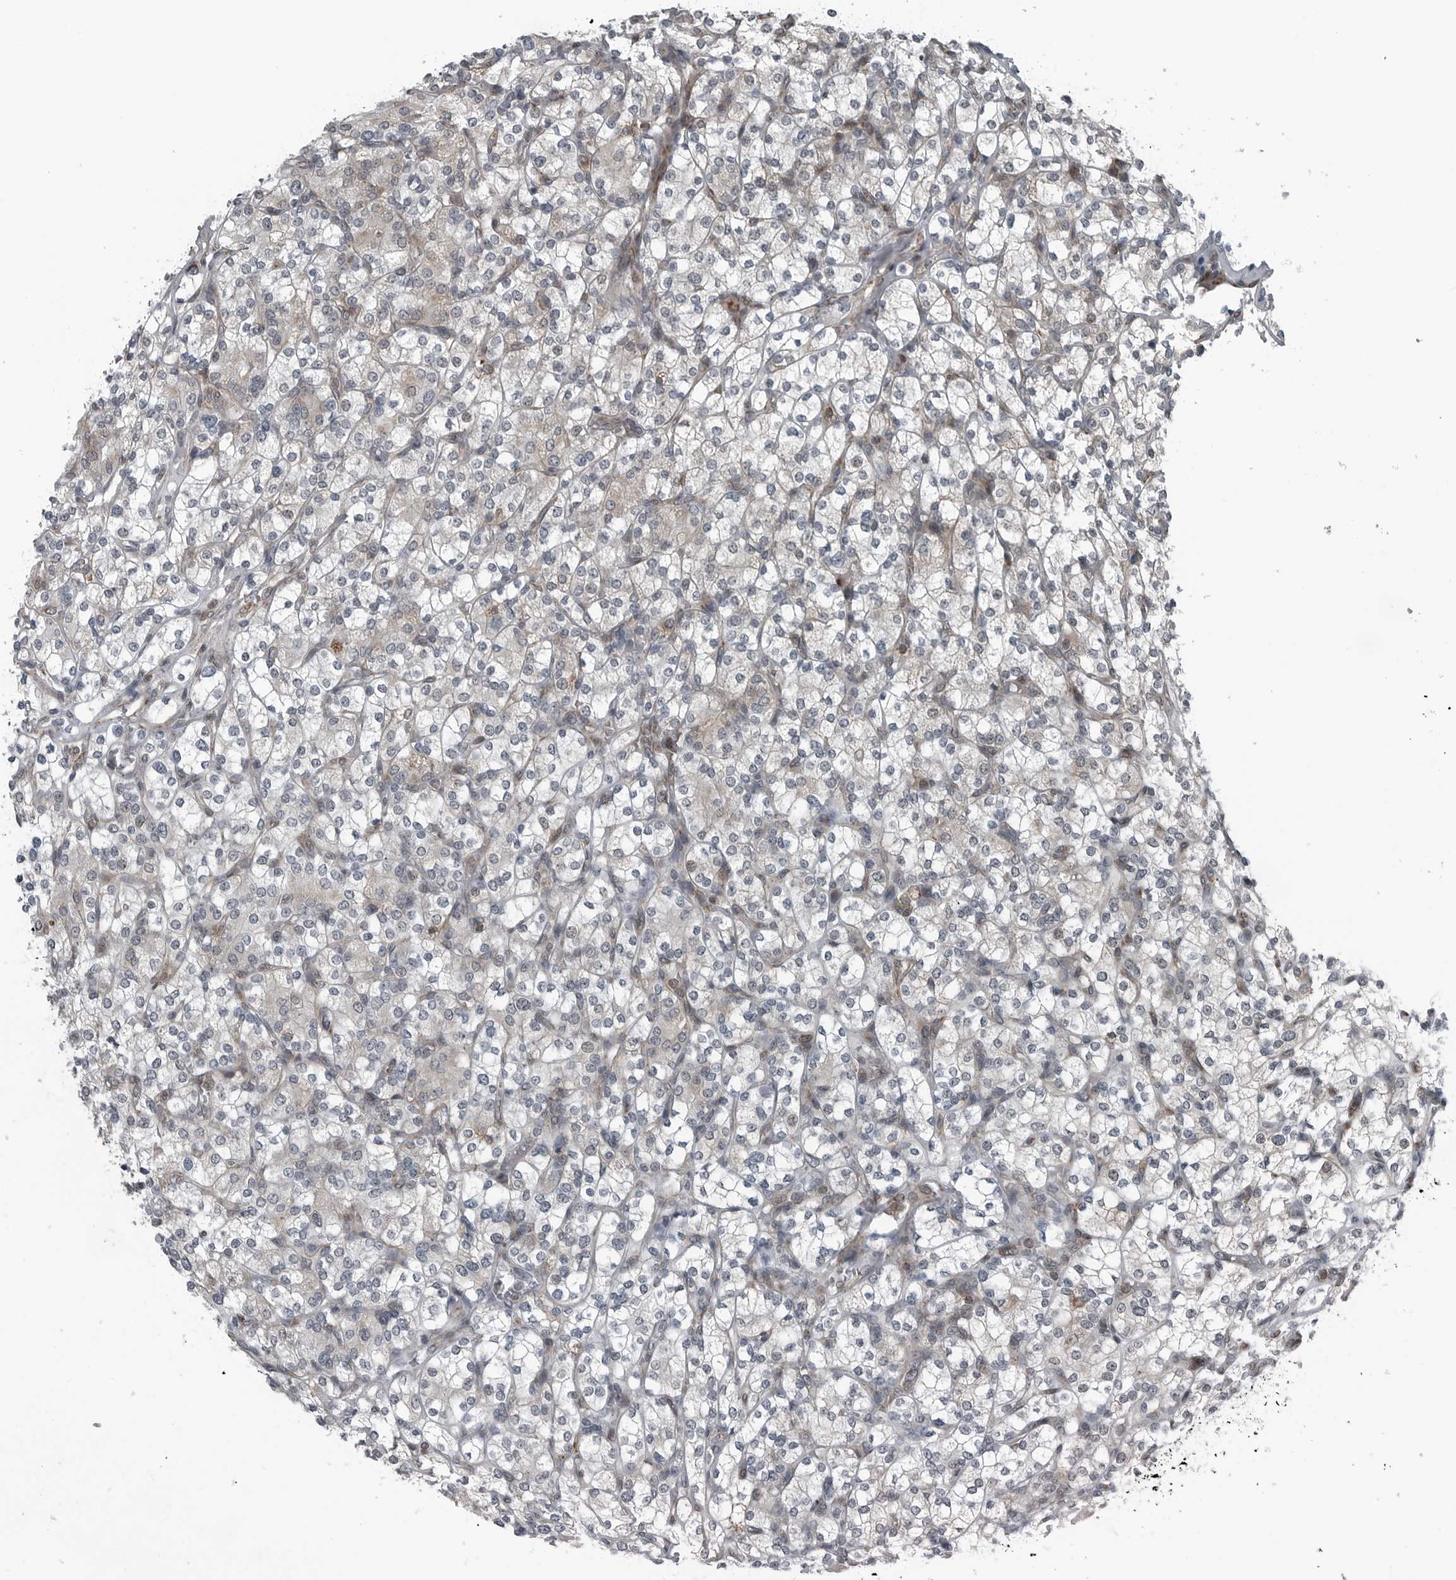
{"staining": {"intensity": "negative", "quantity": "none", "location": "none"}, "tissue": "renal cancer", "cell_type": "Tumor cells", "image_type": "cancer", "snomed": [{"axis": "morphology", "description": "Adenocarcinoma, NOS"}, {"axis": "topography", "description": "Kidney"}], "caption": "Tumor cells are negative for brown protein staining in adenocarcinoma (renal).", "gene": "GAK", "patient": {"sex": "male", "age": 77}}